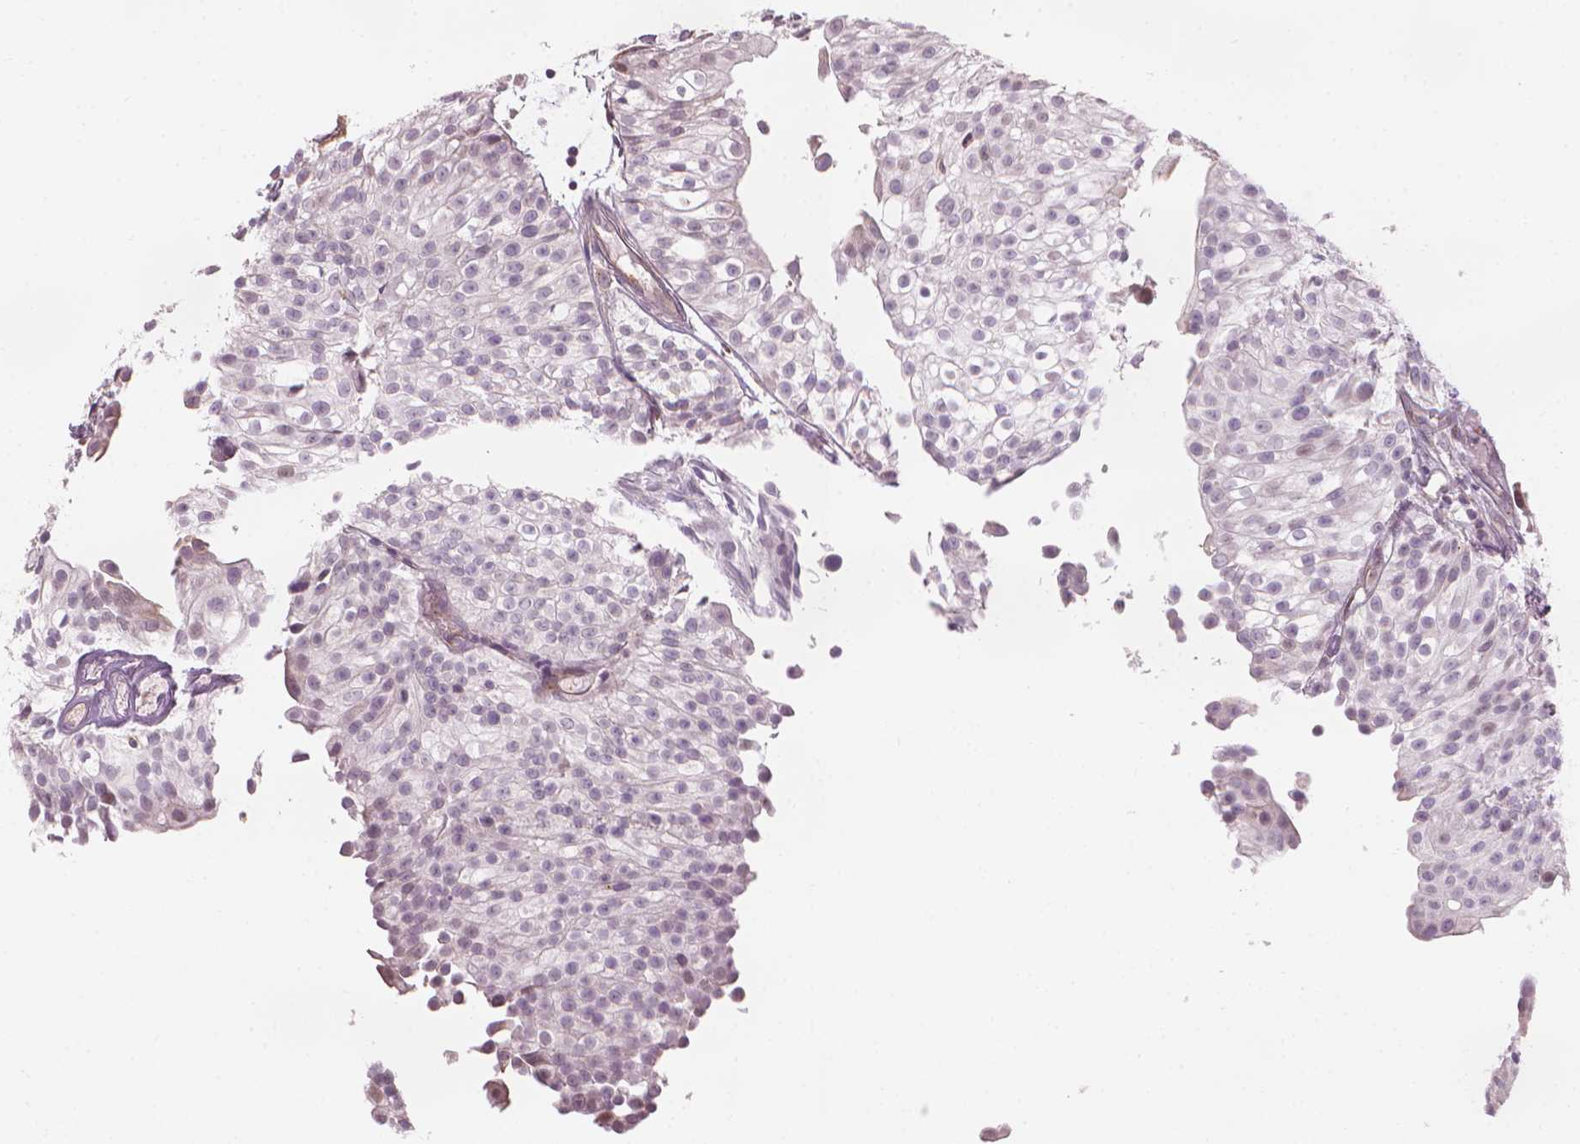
{"staining": {"intensity": "negative", "quantity": "none", "location": "none"}, "tissue": "urothelial cancer", "cell_type": "Tumor cells", "image_type": "cancer", "snomed": [{"axis": "morphology", "description": "Urothelial carcinoma, Low grade"}, {"axis": "topography", "description": "Urinary bladder"}], "caption": "This histopathology image is of urothelial carcinoma (low-grade) stained with immunohistochemistry (IHC) to label a protein in brown with the nuclei are counter-stained blue. There is no expression in tumor cells.", "gene": "IFFO1", "patient": {"sex": "male", "age": 70}}